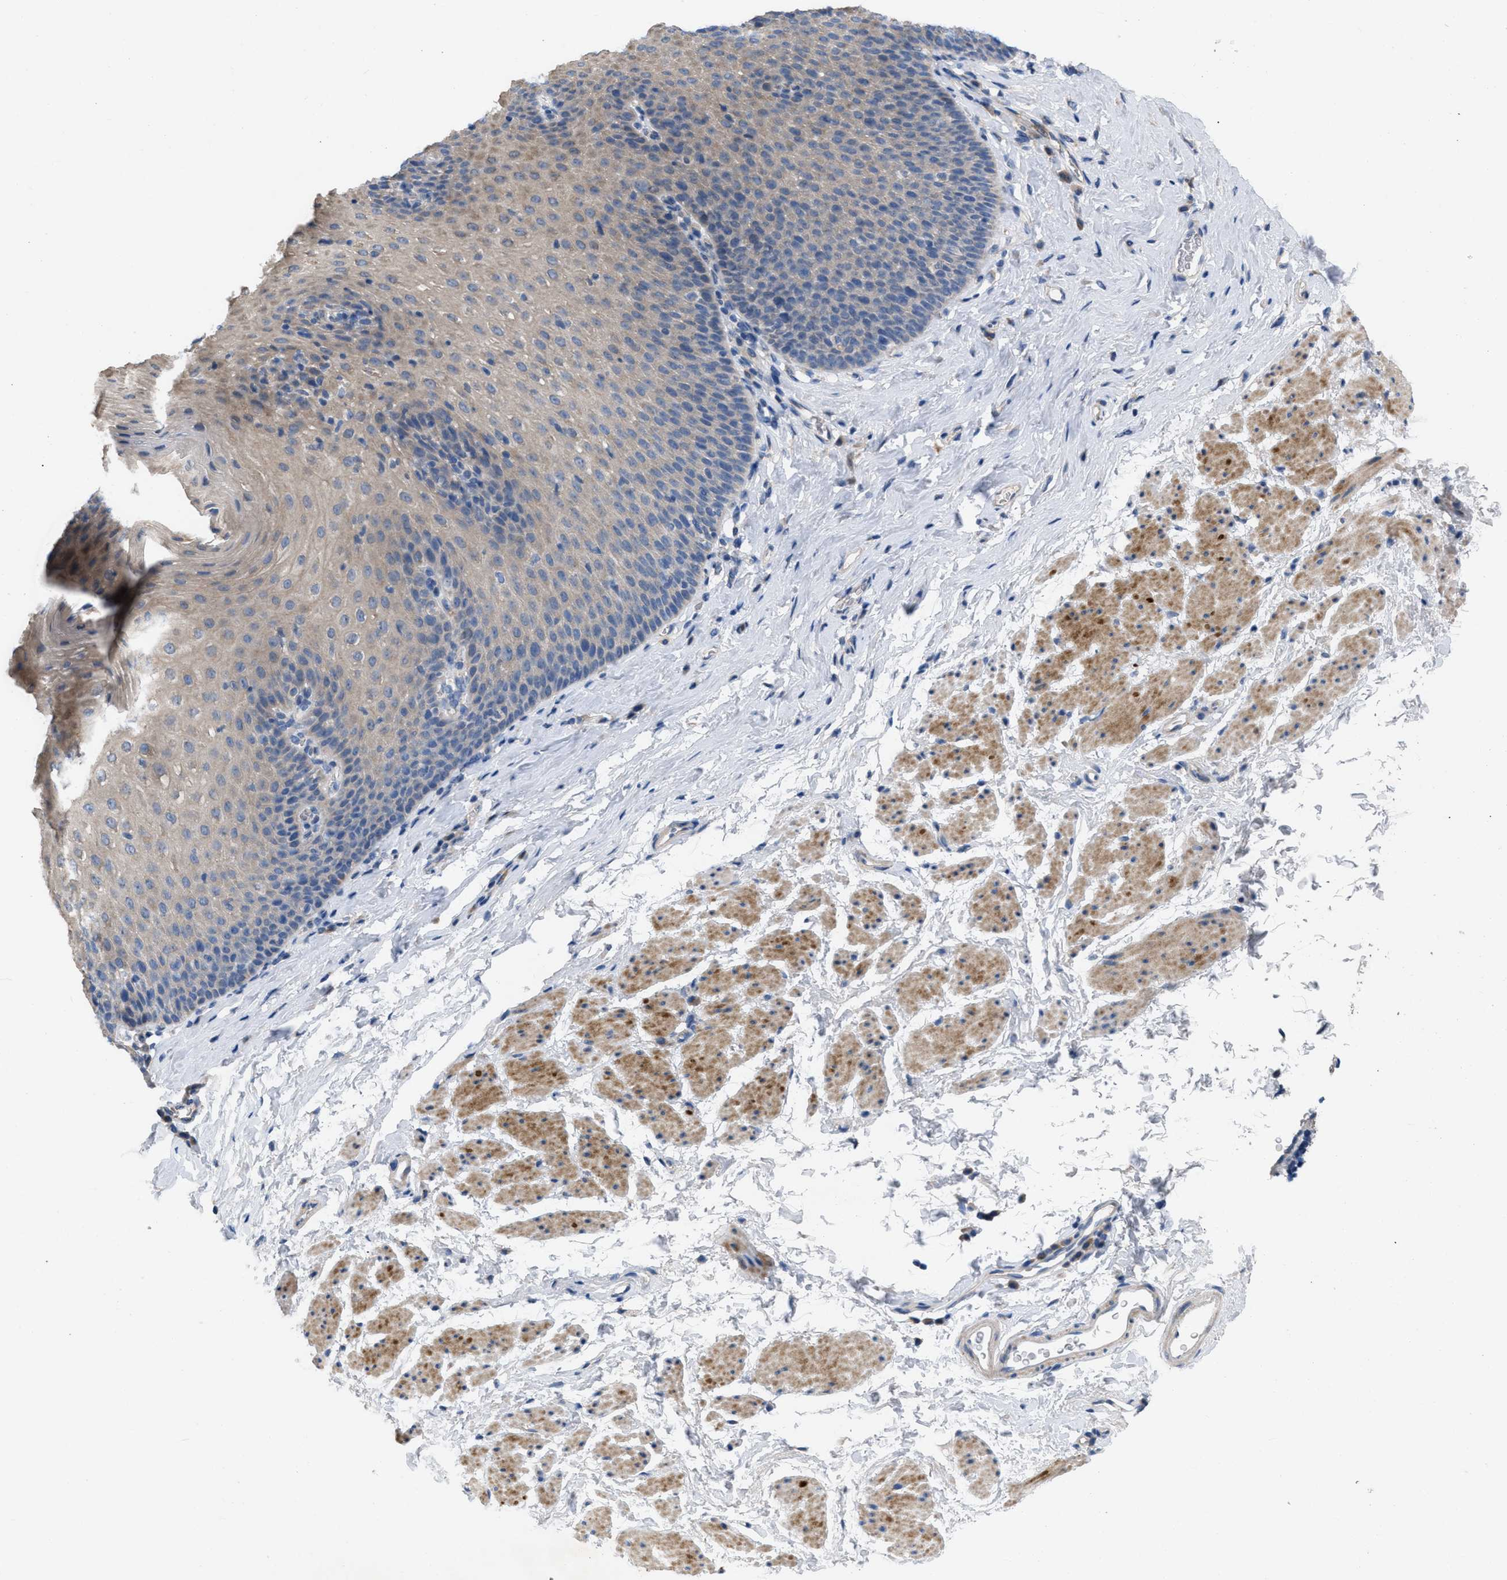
{"staining": {"intensity": "weak", "quantity": ">75%", "location": "cytoplasmic/membranous"}, "tissue": "esophagus", "cell_type": "Squamous epithelial cells", "image_type": "normal", "snomed": [{"axis": "morphology", "description": "Normal tissue, NOS"}, {"axis": "topography", "description": "Esophagus"}], "caption": "Protein analysis of normal esophagus shows weak cytoplasmic/membranous positivity in about >75% of squamous epithelial cells. (DAB (3,3'-diaminobenzidine) = brown stain, brightfield microscopy at high magnification).", "gene": "PLPPR5", "patient": {"sex": "female", "age": 61}}